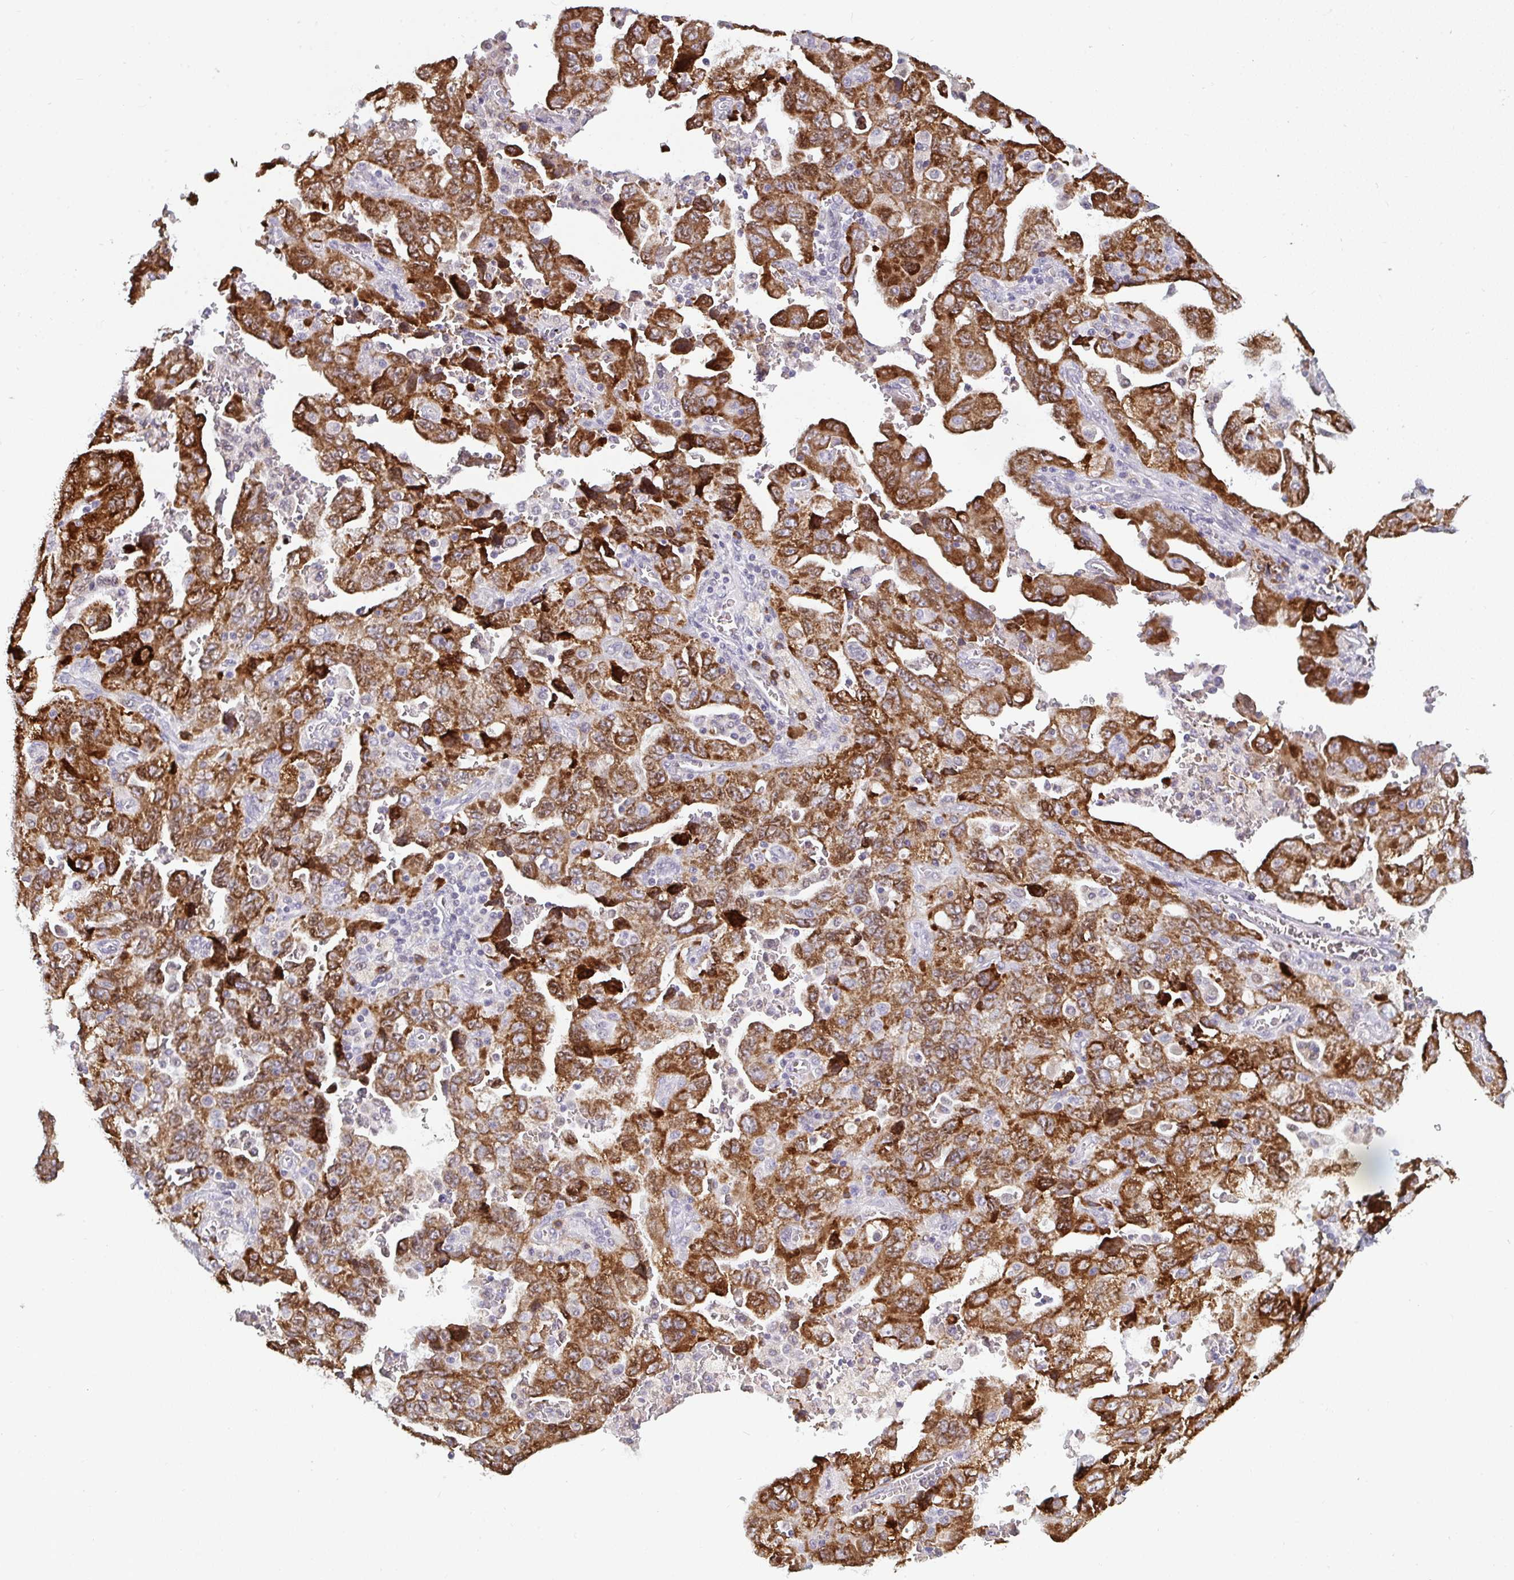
{"staining": {"intensity": "moderate", "quantity": ">75%", "location": "cytoplasmic/membranous"}, "tissue": "ovarian cancer", "cell_type": "Tumor cells", "image_type": "cancer", "snomed": [{"axis": "morphology", "description": "Carcinoma, NOS"}, {"axis": "morphology", "description": "Cystadenocarcinoma, serous, NOS"}, {"axis": "topography", "description": "Ovary"}], "caption": "Immunohistochemistry (IHC) histopathology image of human ovarian cancer stained for a protein (brown), which reveals medium levels of moderate cytoplasmic/membranous positivity in approximately >75% of tumor cells.", "gene": "LYSMD4", "patient": {"sex": "female", "age": 69}}